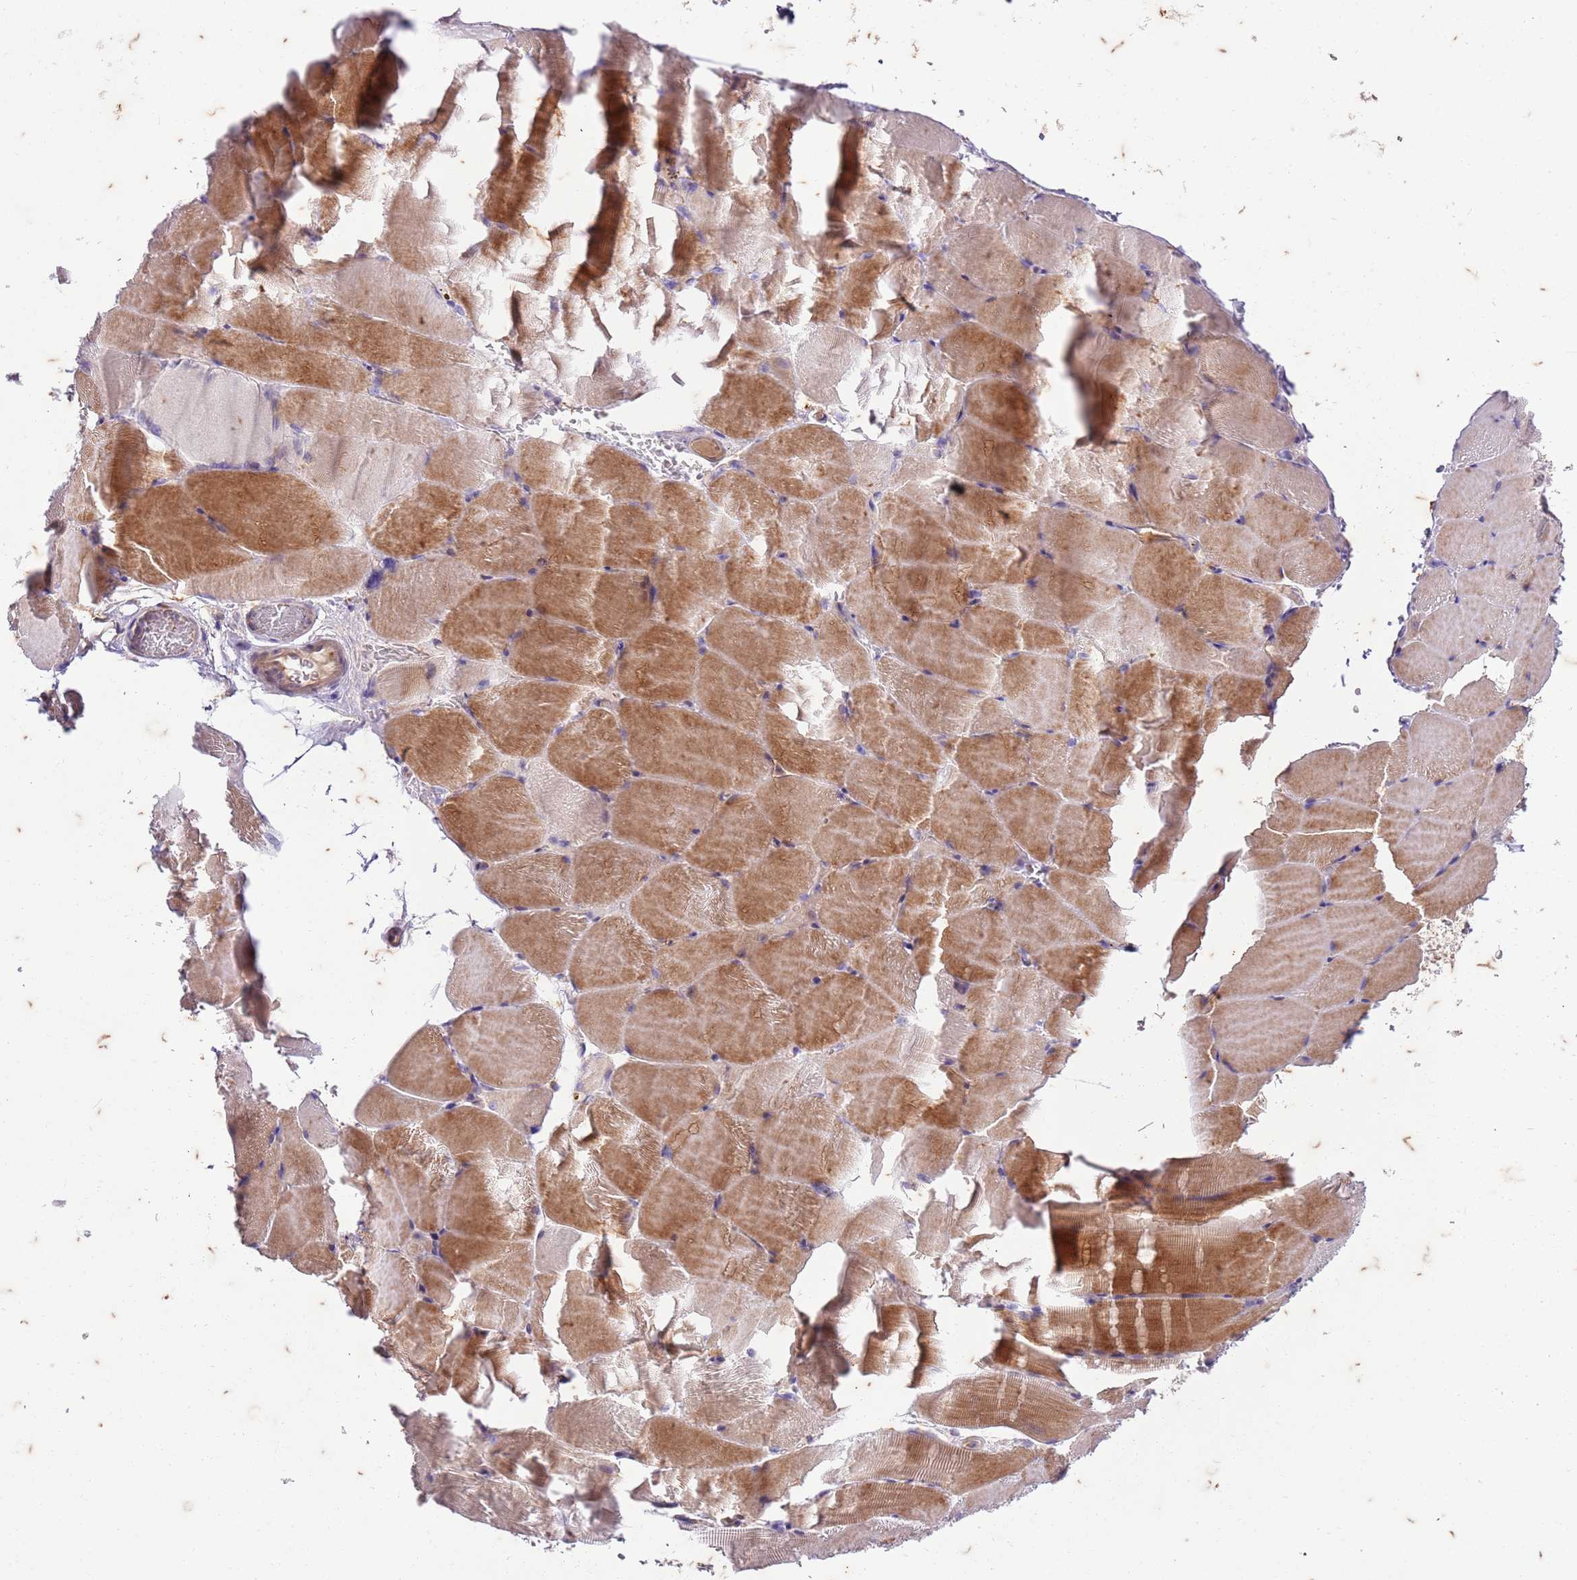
{"staining": {"intensity": "moderate", "quantity": "25%-75%", "location": "cytoplasmic/membranous"}, "tissue": "skeletal muscle", "cell_type": "Myocytes", "image_type": "normal", "snomed": [{"axis": "morphology", "description": "Normal tissue, NOS"}, {"axis": "topography", "description": "Skeletal muscle"}, {"axis": "topography", "description": "Parathyroid gland"}], "caption": "High-power microscopy captured an immunohistochemistry photomicrograph of benign skeletal muscle, revealing moderate cytoplasmic/membranous staining in approximately 25%-75% of myocytes.", "gene": "RAPGEF3", "patient": {"sex": "female", "age": 37}}